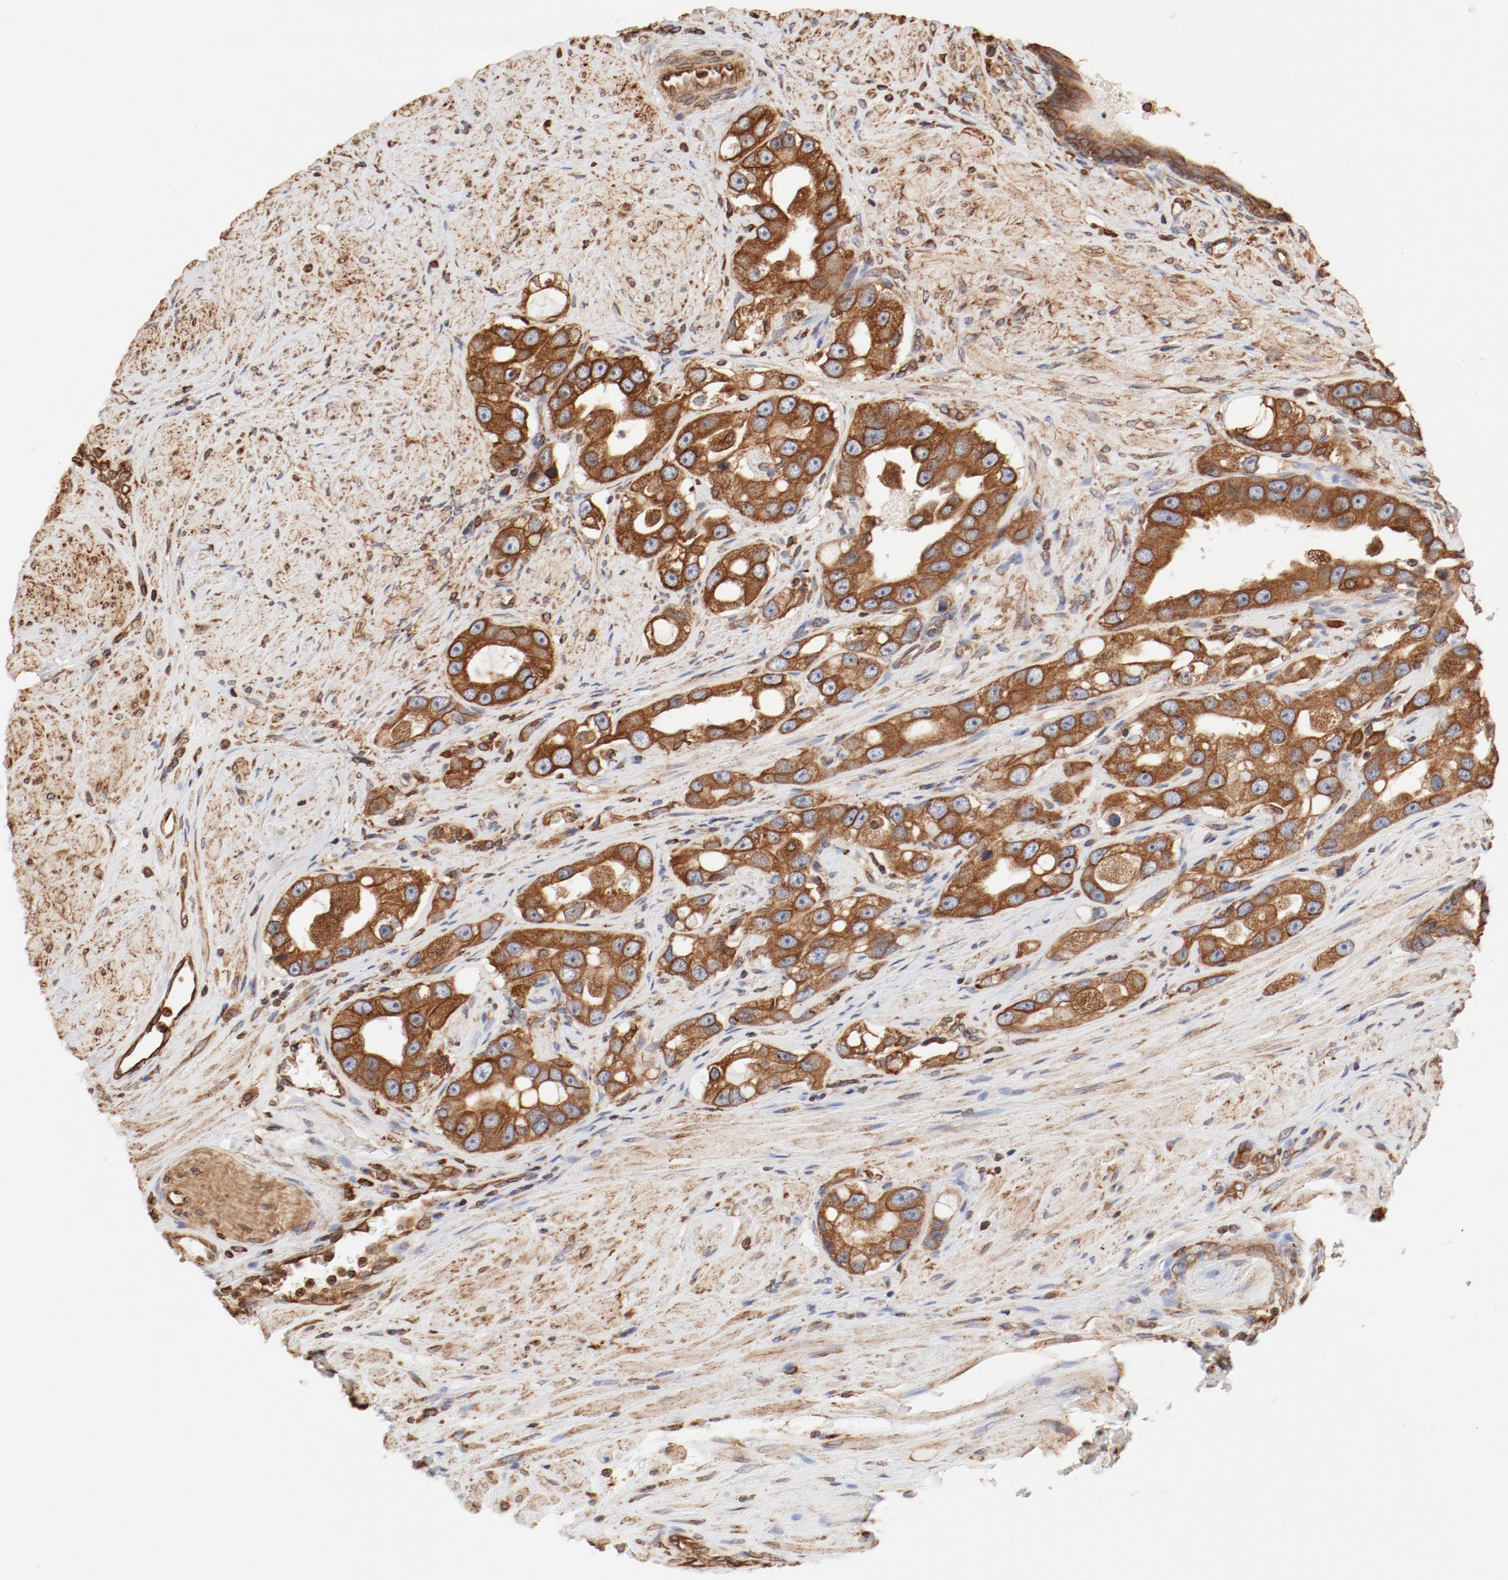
{"staining": {"intensity": "moderate", "quantity": "25%-75%", "location": "cytoplasmic/membranous"}, "tissue": "prostate cancer", "cell_type": "Tumor cells", "image_type": "cancer", "snomed": [{"axis": "morphology", "description": "Adenocarcinoma, High grade"}, {"axis": "topography", "description": "Prostate"}], "caption": "Adenocarcinoma (high-grade) (prostate) tissue displays moderate cytoplasmic/membranous expression in approximately 25%-75% of tumor cells, visualized by immunohistochemistry. (brown staining indicates protein expression, while blue staining denotes nuclei).", "gene": "BCAP31", "patient": {"sex": "male", "age": 63}}